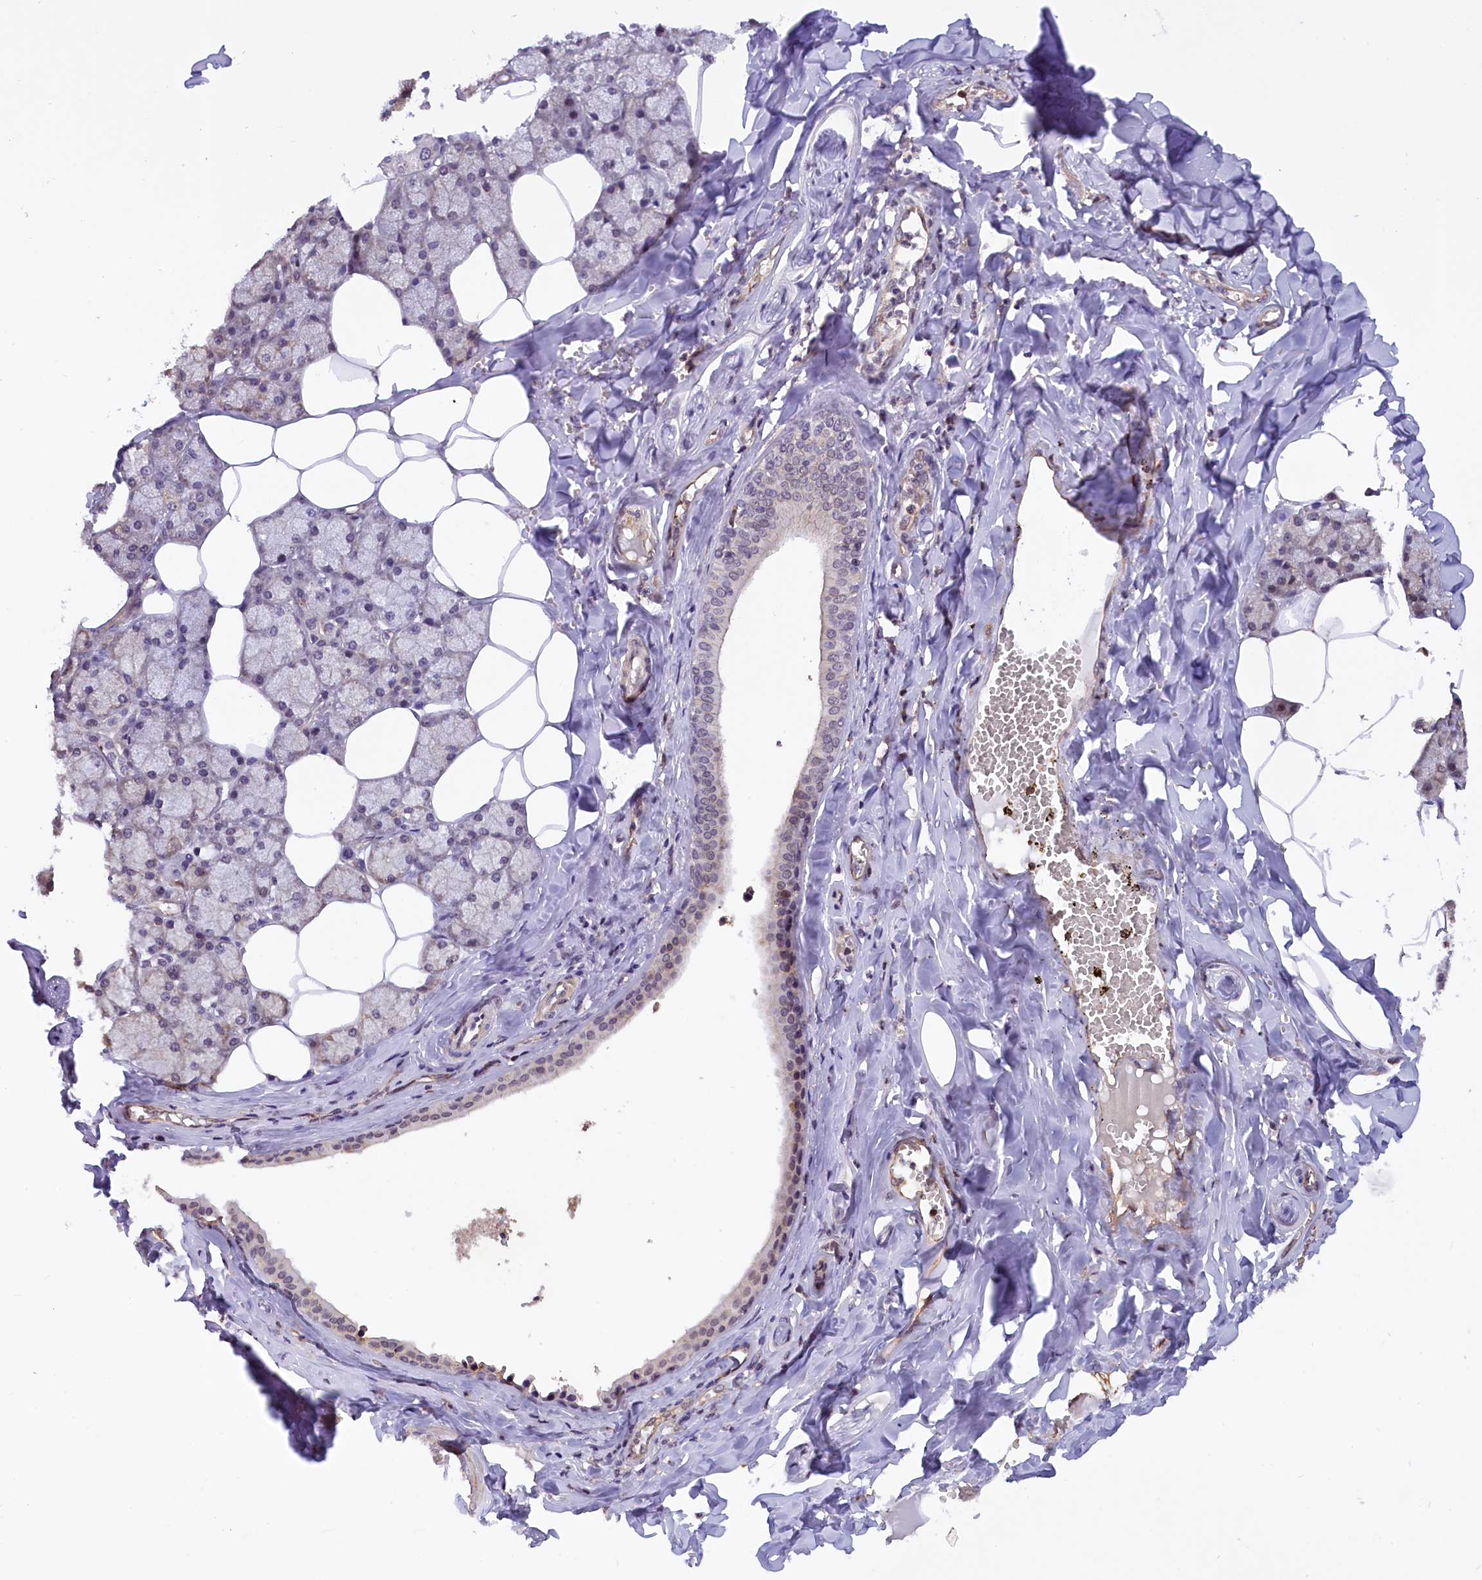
{"staining": {"intensity": "moderate", "quantity": "25%-75%", "location": "cytoplasmic/membranous,nuclear"}, "tissue": "salivary gland", "cell_type": "Glandular cells", "image_type": "normal", "snomed": [{"axis": "morphology", "description": "Normal tissue, NOS"}, {"axis": "topography", "description": "Salivary gland"}], "caption": "A brown stain labels moderate cytoplasmic/membranous,nuclear positivity of a protein in glandular cells of normal human salivary gland. (DAB IHC, brown staining for protein, blue staining for nuclei).", "gene": "ZC3H4", "patient": {"sex": "male", "age": 62}}